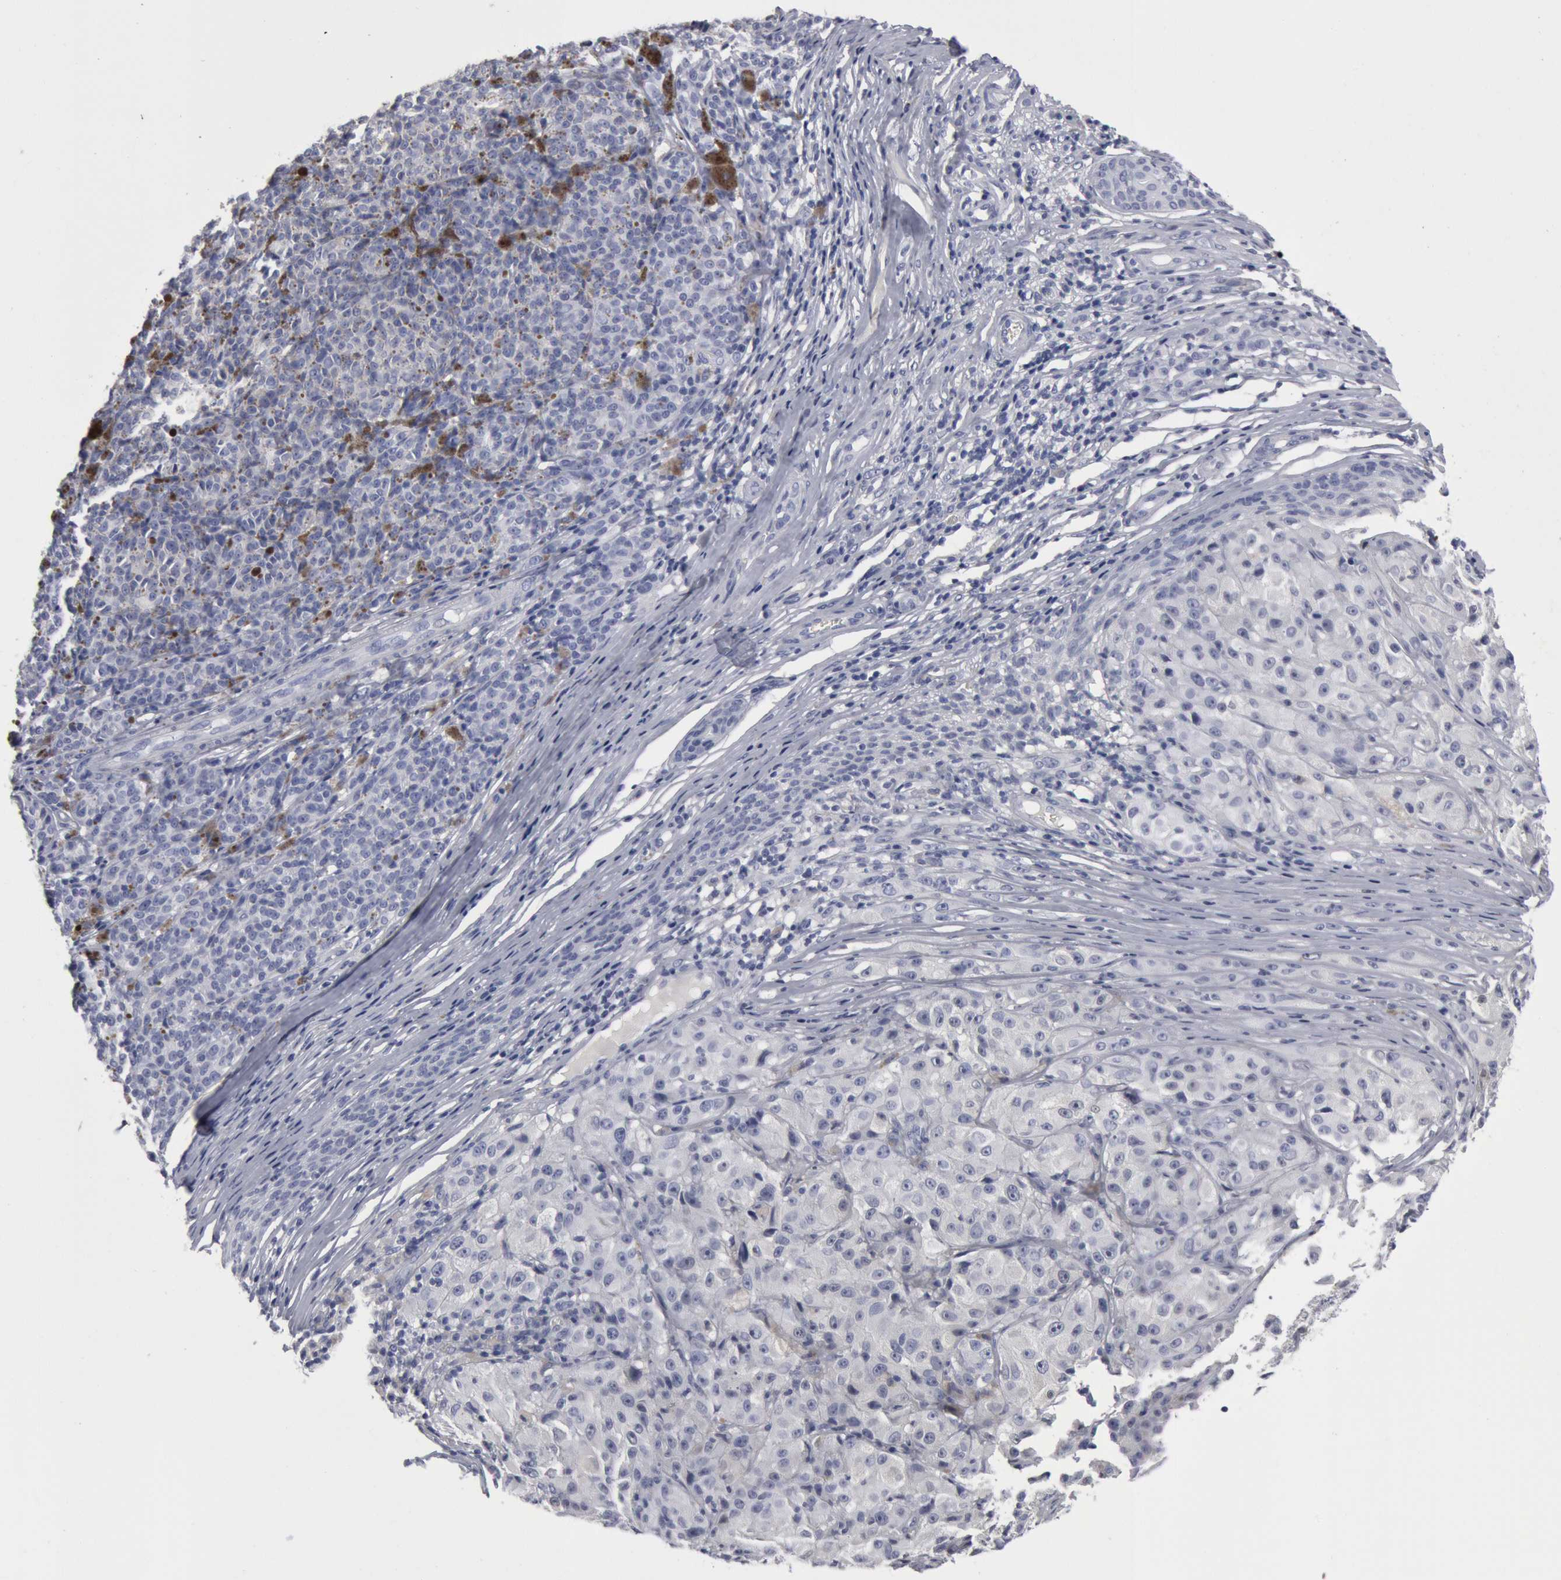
{"staining": {"intensity": "negative", "quantity": "none", "location": "none"}, "tissue": "melanoma", "cell_type": "Tumor cells", "image_type": "cancer", "snomed": [{"axis": "morphology", "description": "Malignant melanoma, NOS"}, {"axis": "topography", "description": "Skin"}], "caption": "This is a histopathology image of immunohistochemistry staining of melanoma, which shows no staining in tumor cells.", "gene": "FOXA2", "patient": {"sex": "male", "age": 56}}